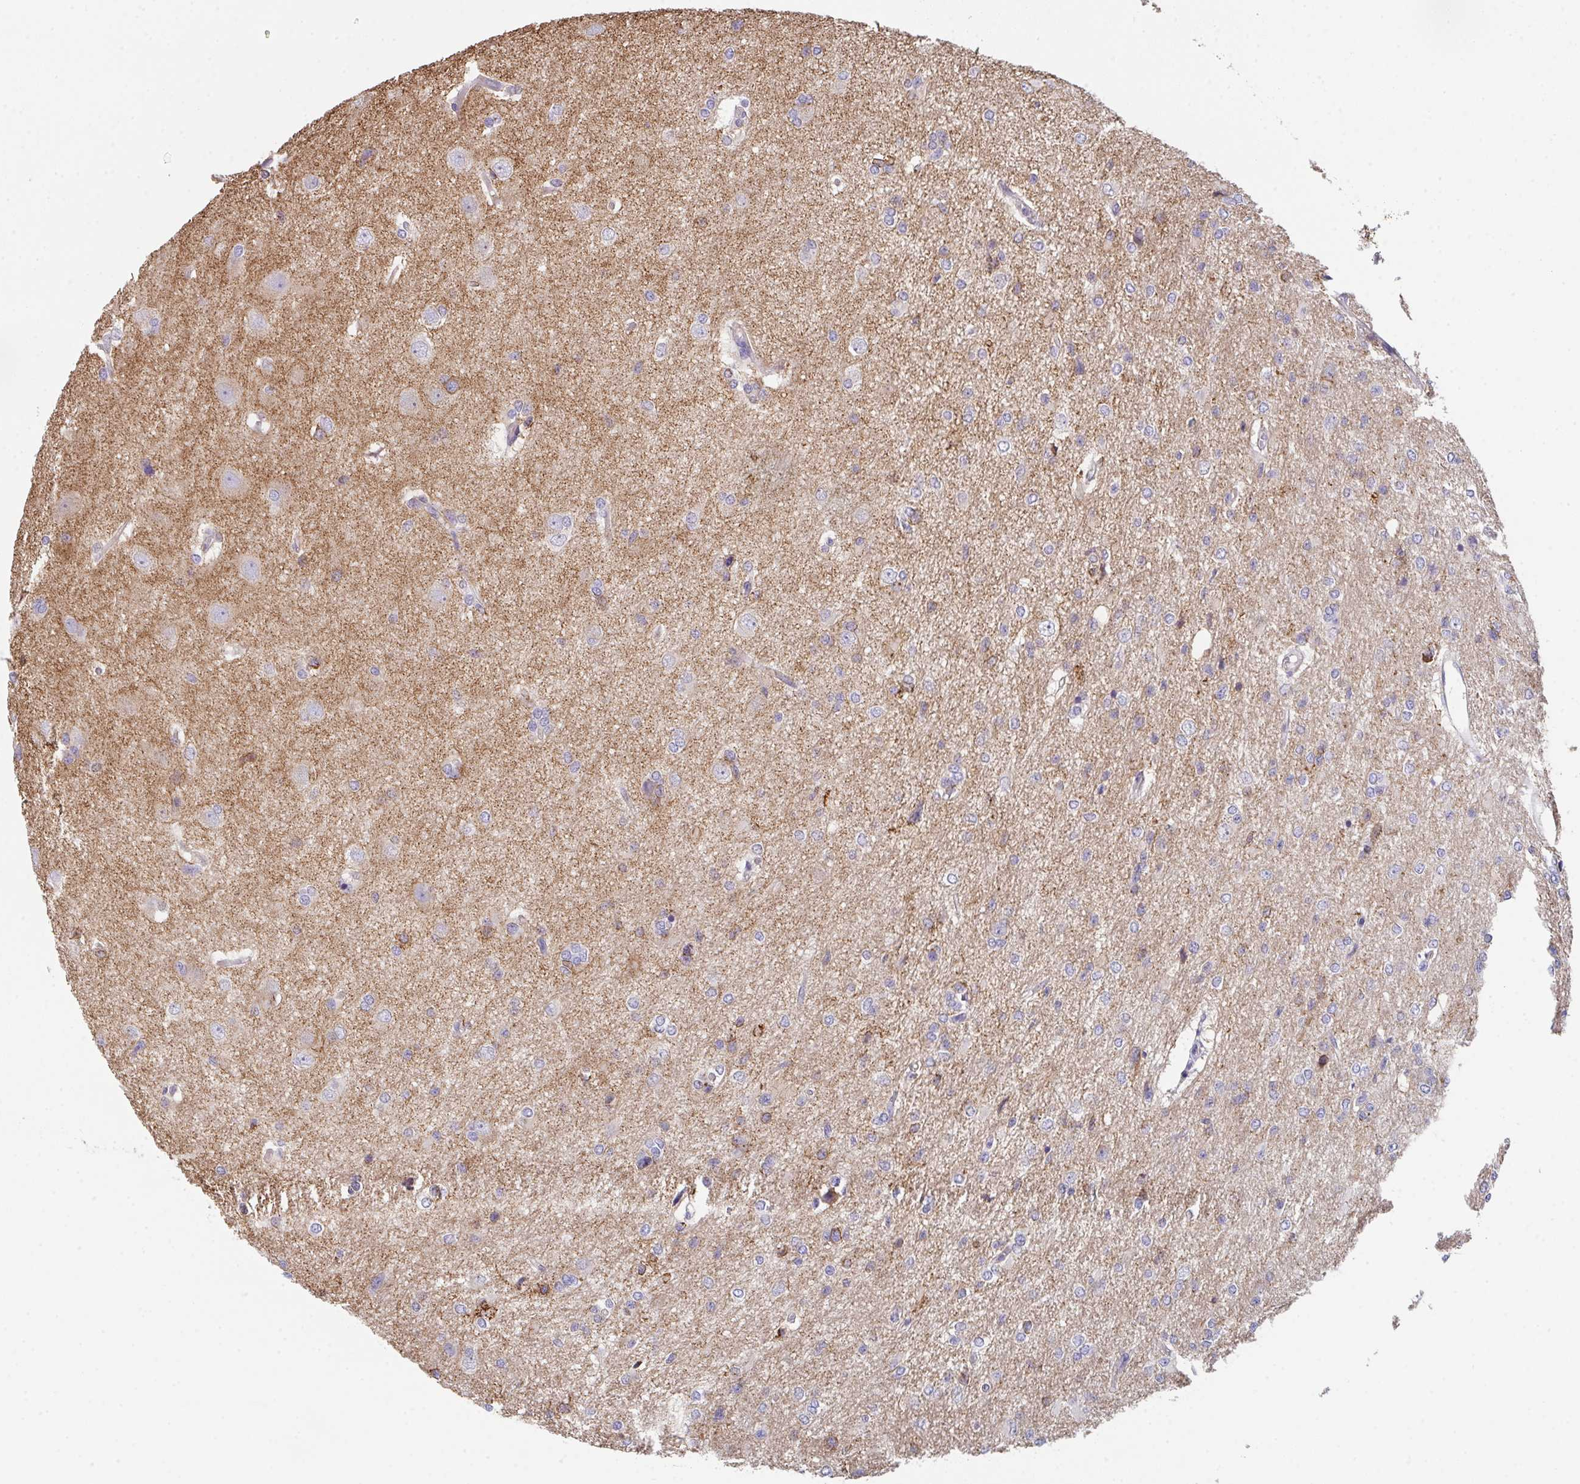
{"staining": {"intensity": "negative", "quantity": "none", "location": "none"}, "tissue": "glioma", "cell_type": "Tumor cells", "image_type": "cancer", "snomed": [{"axis": "morphology", "description": "Glioma, malignant, Low grade"}, {"axis": "topography", "description": "Brain"}], "caption": "An immunohistochemistry image of glioma is shown. There is no staining in tumor cells of glioma. Brightfield microscopy of immunohistochemistry (IHC) stained with DAB (3,3'-diaminobenzidine) (brown) and hematoxylin (blue), captured at high magnification.", "gene": "DBN1", "patient": {"sex": "male", "age": 26}}